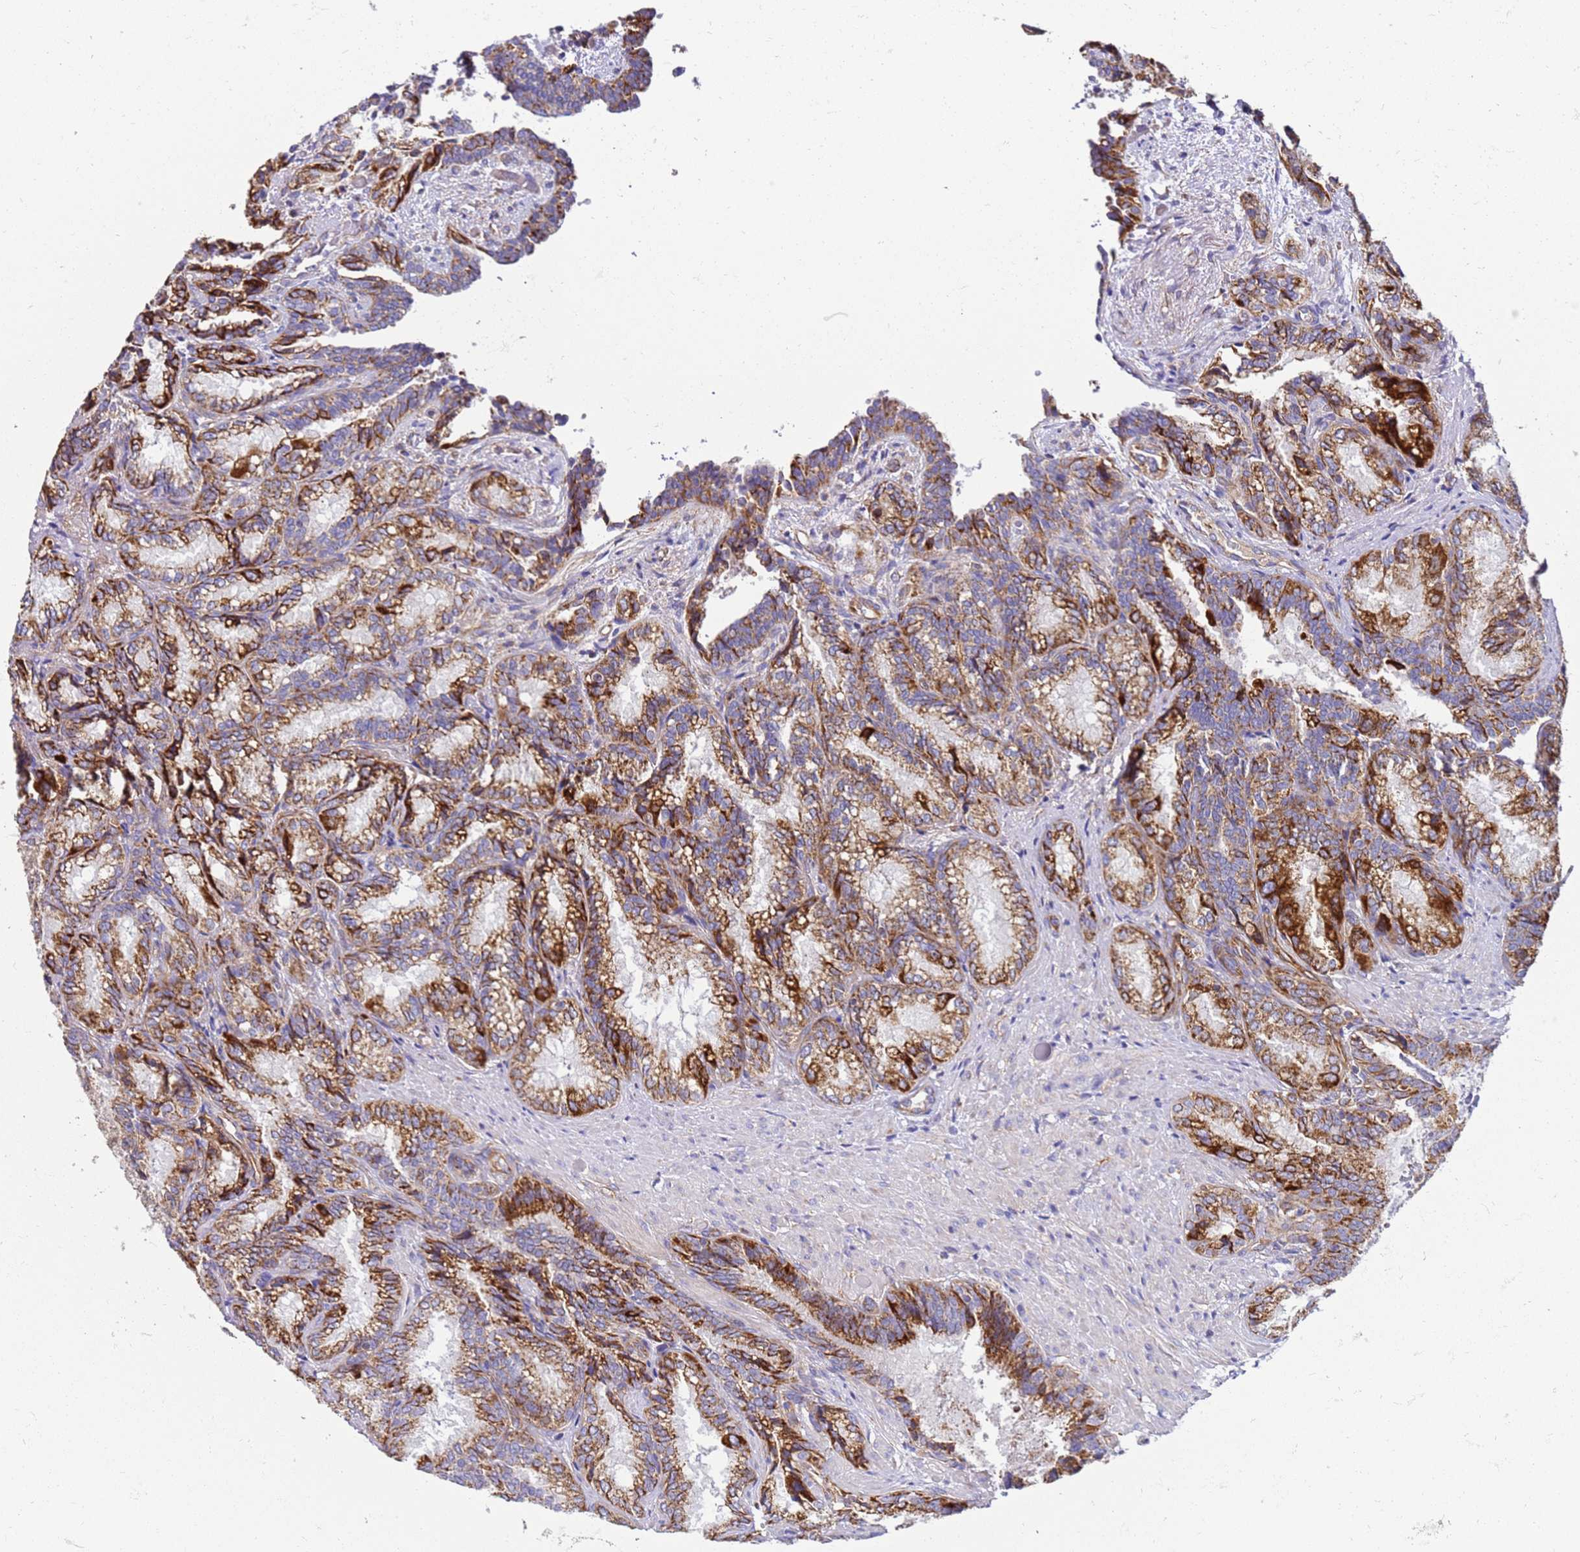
{"staining": {"intensity": "moderate", "quantity": ">75%", "location": "cytoplasmic/membranous"}, "tissue": "seminal vesicle", "cell_type": "Glandular cells", "image_type": "normal", "snomed": [{"axis": "morphology", "description": "Normal tissue, NOS"}, {"axis": "topography", "description": "Seminal veicle"}], "caption": "The image reveals staining of unremarkable seminal vesicle, revealing moderate cytoplasmic/membranous protein positivity (brown color) within glandular cells. (IHC, brightfield microscopy, high magnification).", "gene": "MRPL20", "patient": {"sex": "male", "age": 58}}